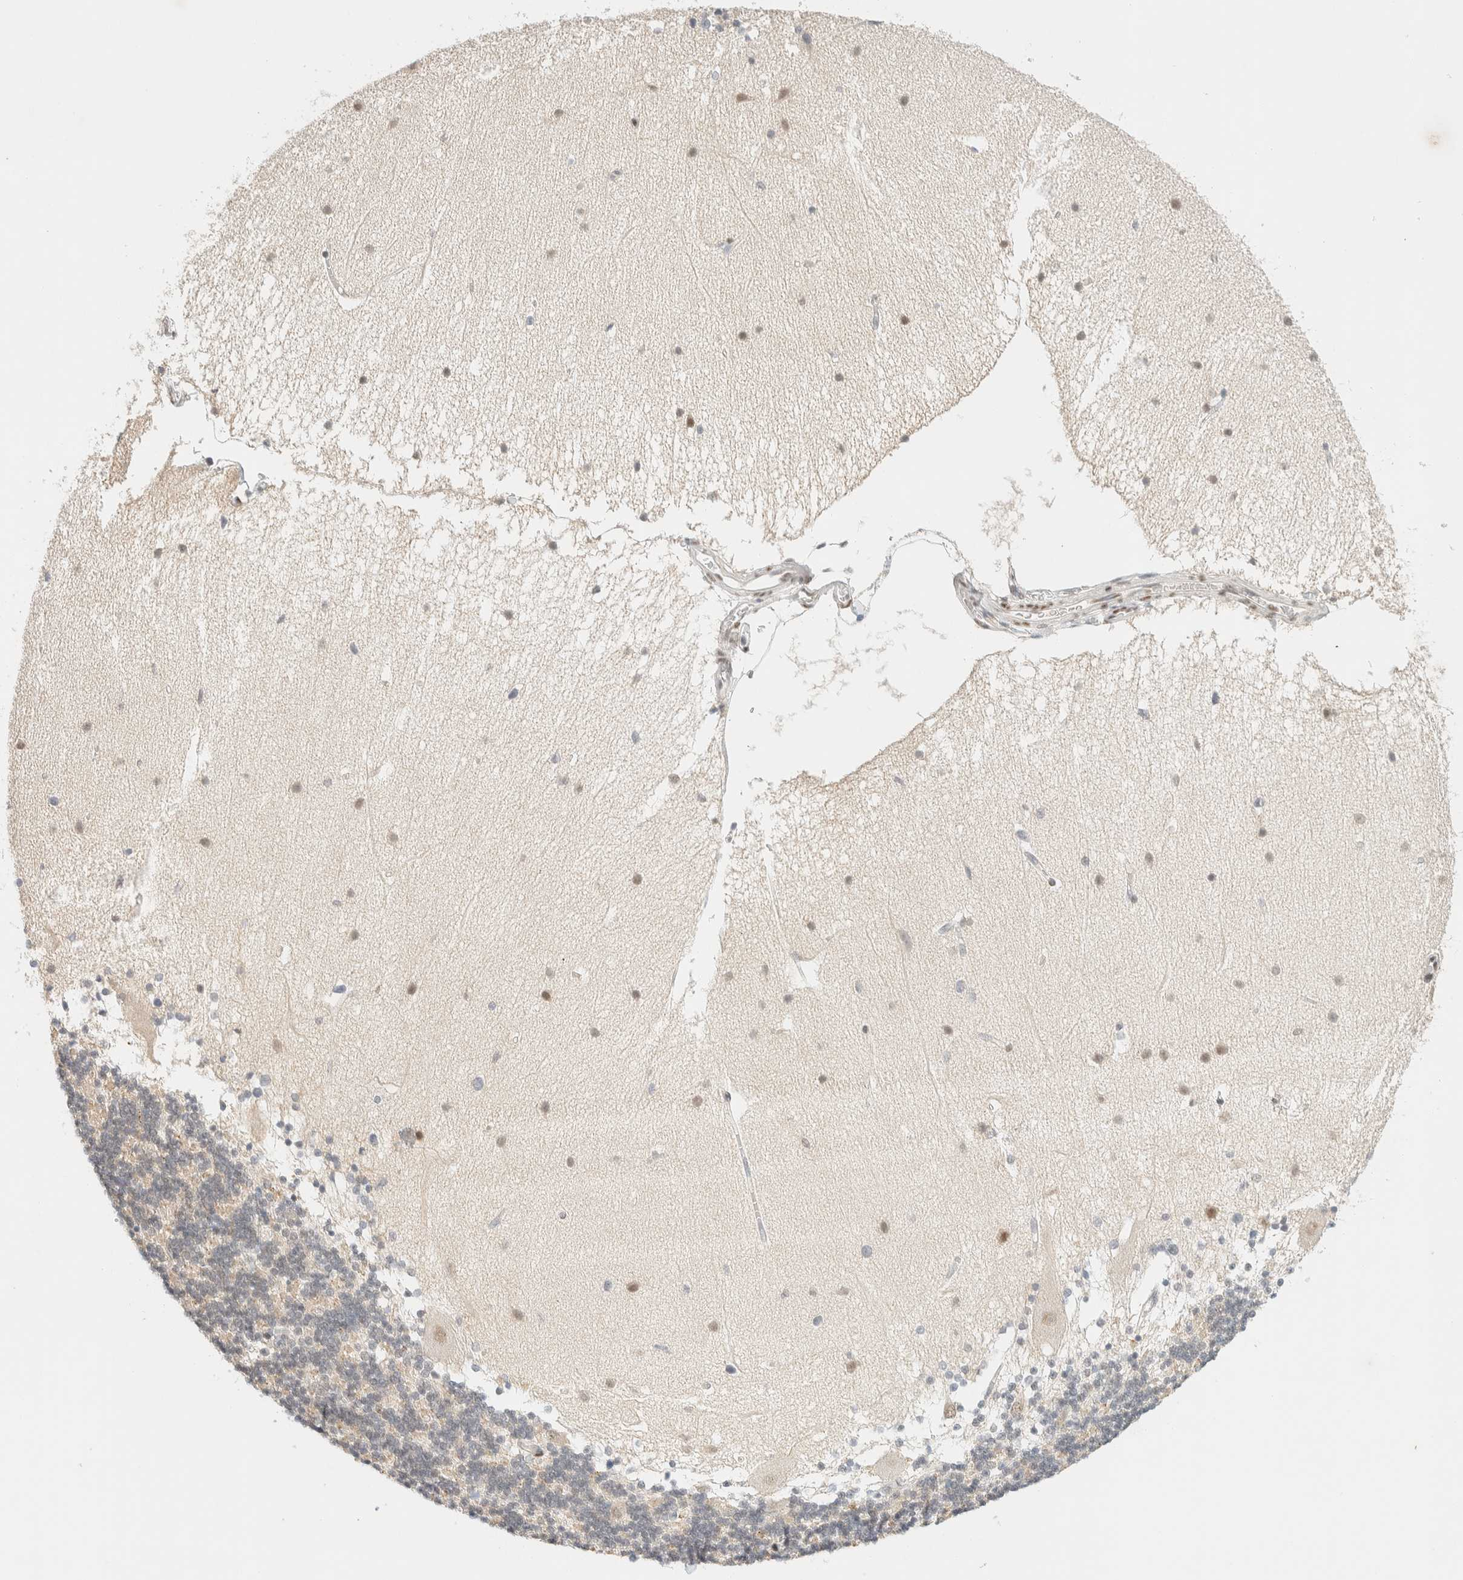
{"staining": {"intensity": "negative", "quantity": "none", "location": "none"}, "tissue": "cerebellum", "cell_type": "Cells in granular layer", "image_type": "normal", "snomed": [{"axis": "morphology", "description": "Normal tissue, NOS"}, {"axis": "topography", "description": "Cerebellum"}], "caption": "Immunohistochemistry (IHC) micrograph of normal cerebellum: human cerebellum stained with DAB (3,3'-diaminobenzidine) exhibits no significant protein staining in cells in granular layer.", "gene": "PYGO2", "patient": {"sex": "female", "age": 54}}